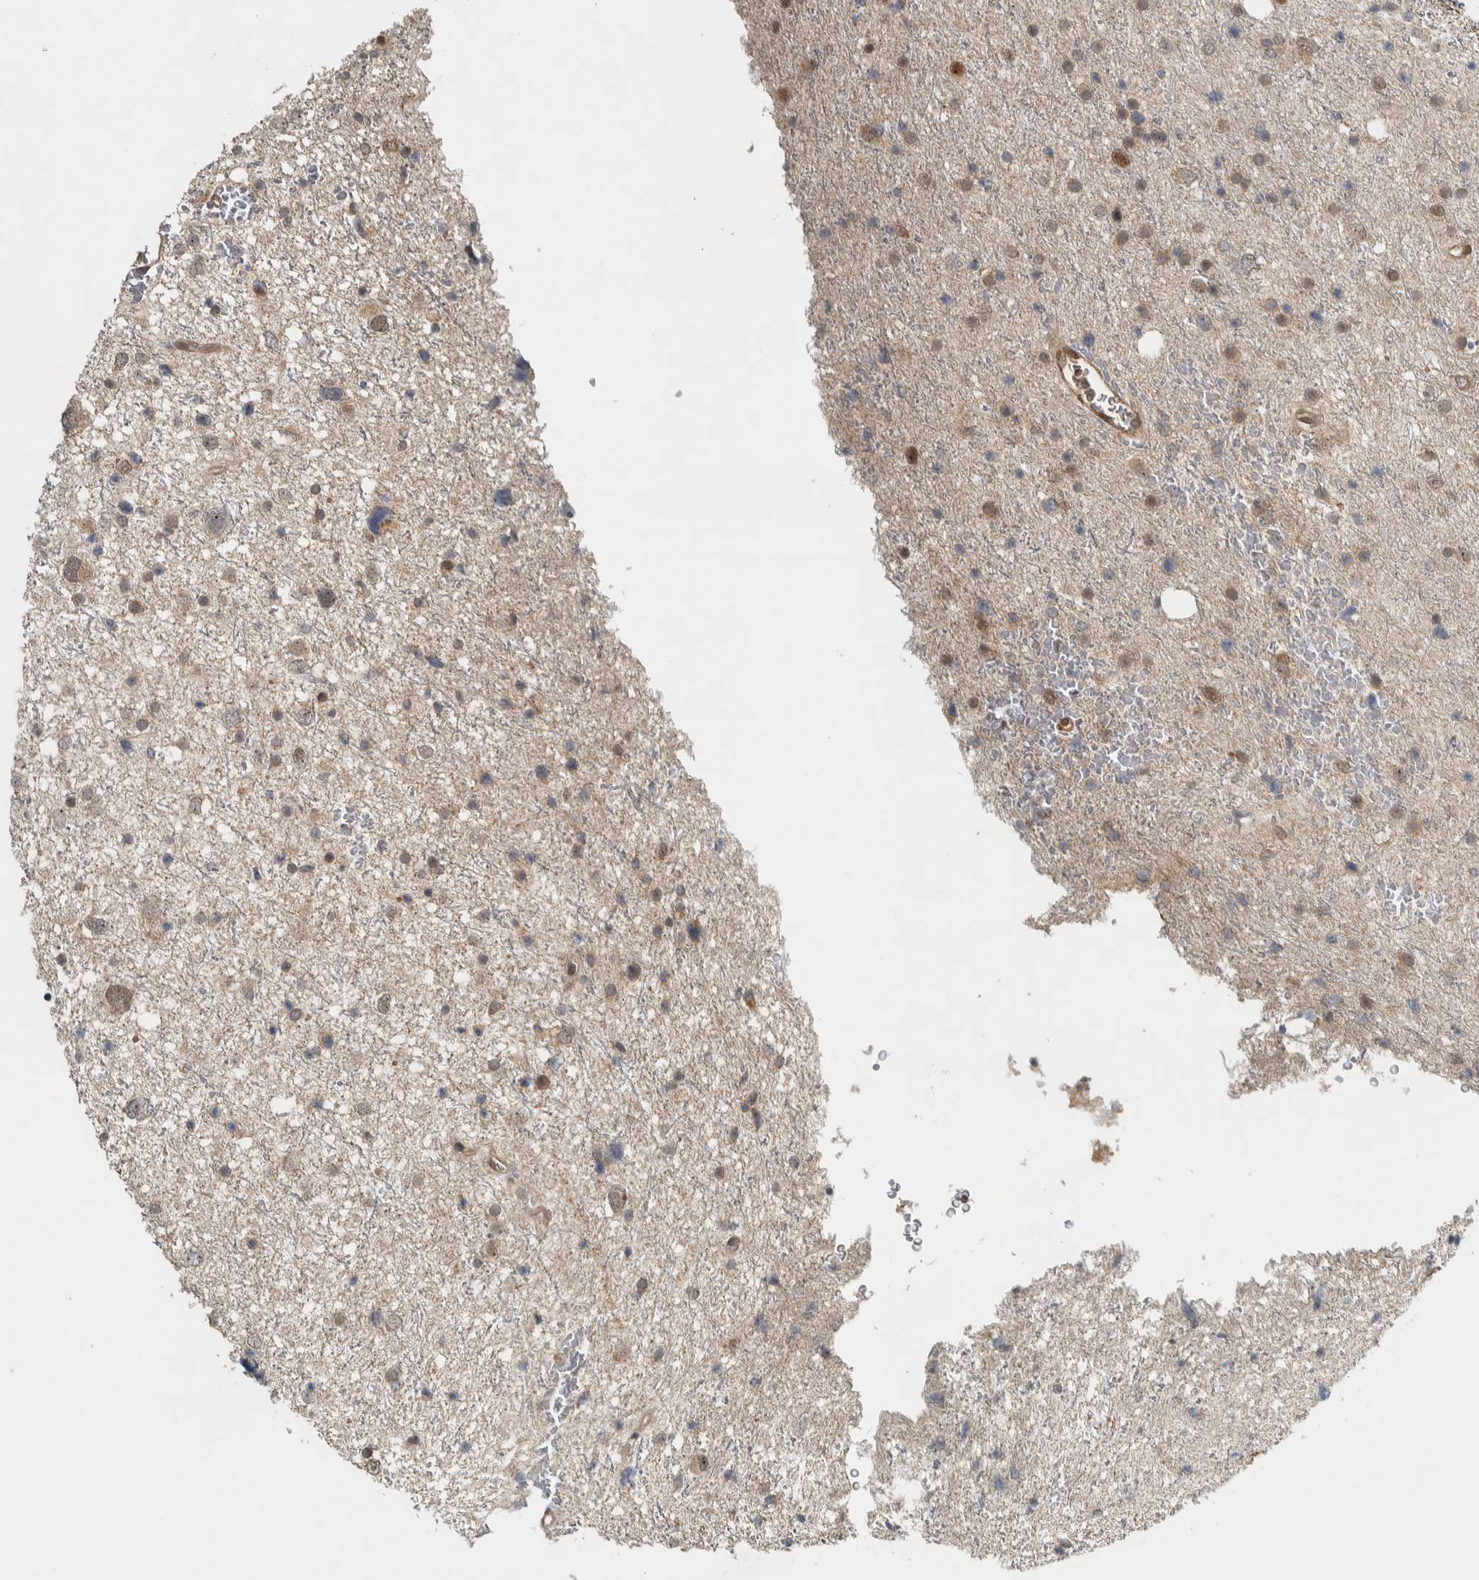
{"staining": {"intensity": "weak", "quantity": "25%-75%", "location": "cytoplasmic/membranous,nuclear"}, "tissue": "glioma", "cell_type": "Tumor cells", "image_type": "cancer", "snomed": [{"axis": "morphology", "description": "Glioma, malignant, Low grade"}, {"axis": "topography", "description": "Brain"}], "caption": "This is an image of IHC staining of low-grade glioma (malignant), which shows weak staining in the cytoplasmic/membranous and nuclear of tumor cells.", "gene": "XPO5", "patient": {"sex": "female", "age": 37}}